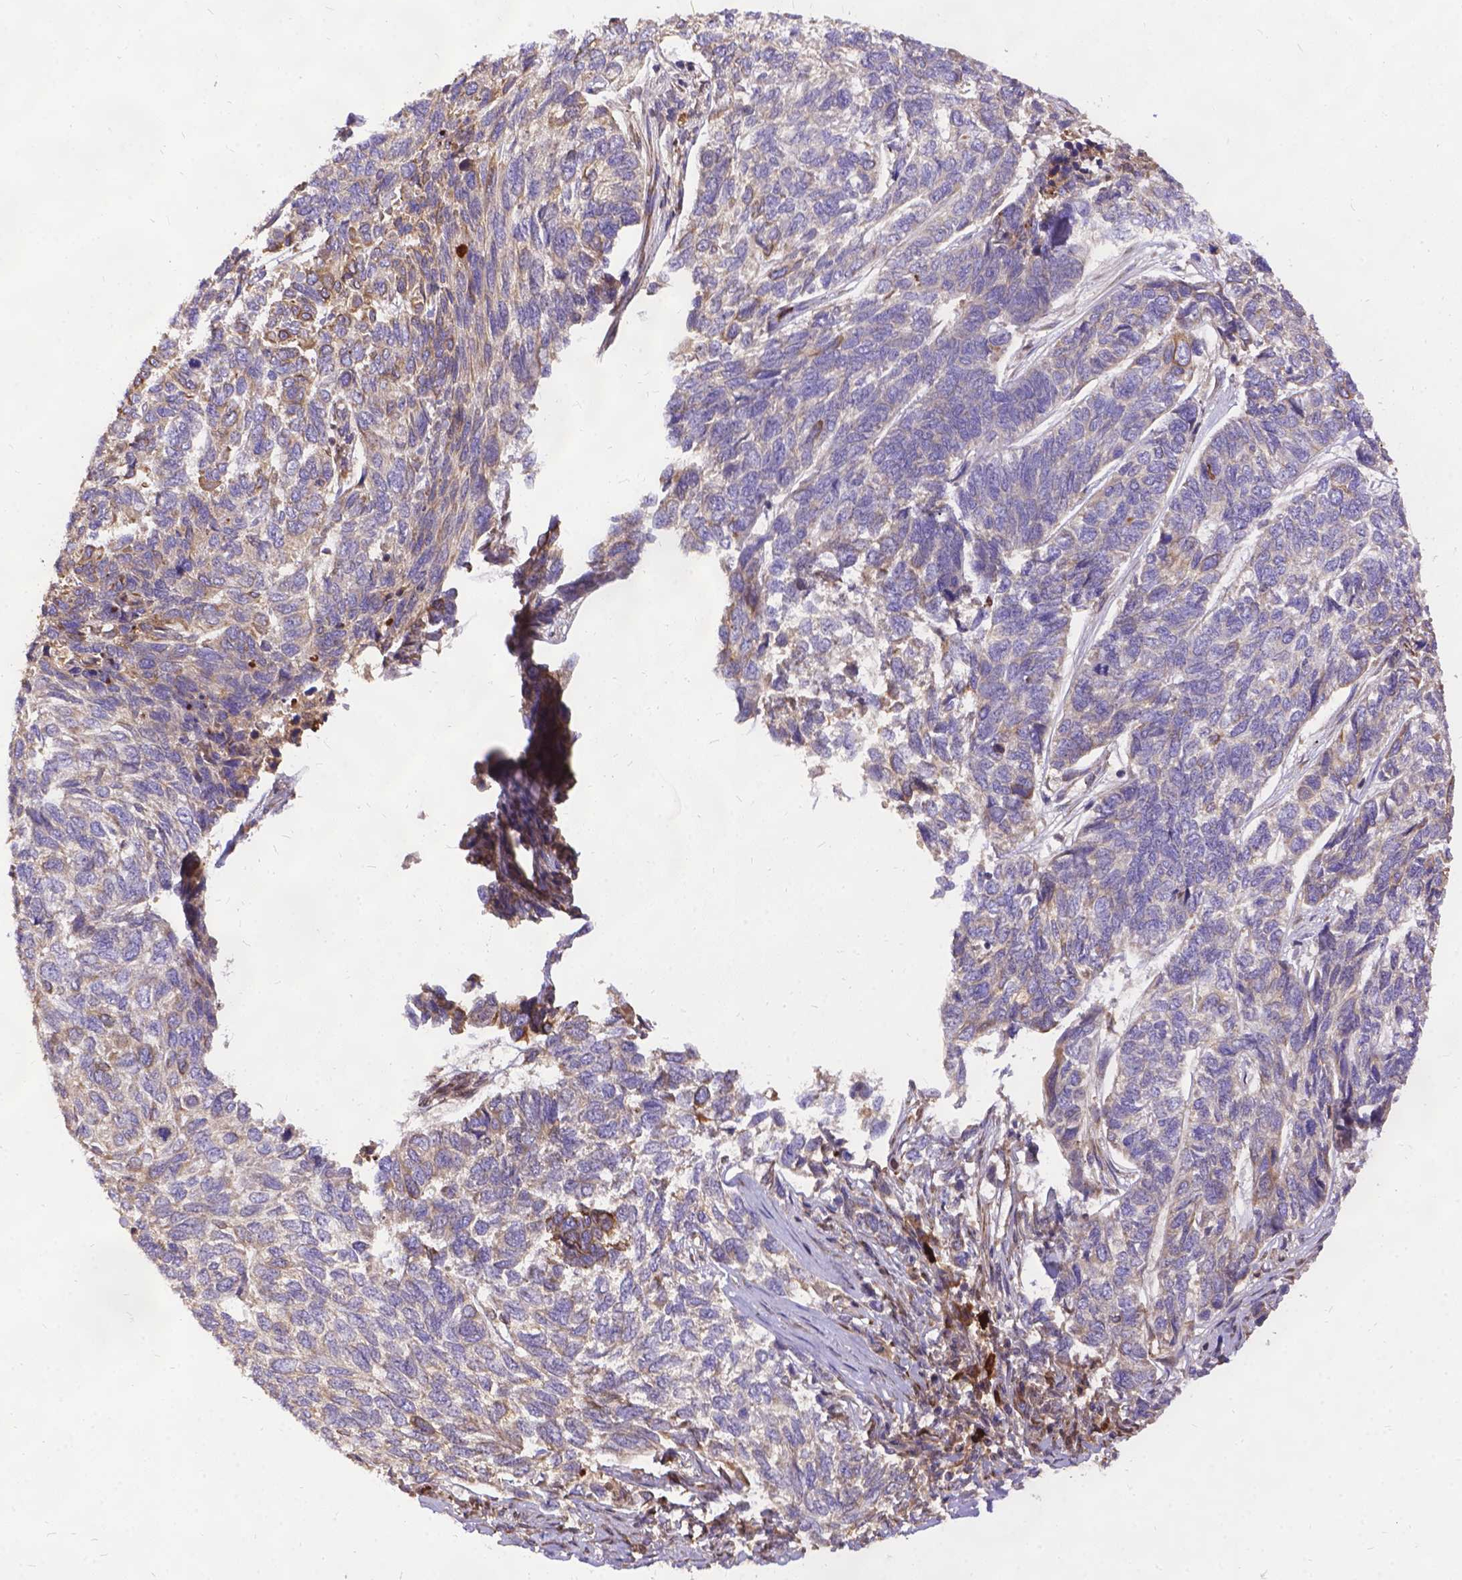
{"staining": {"intensity": "weak", "quantity": "25%-75%", "location": "cytoplasmic/membranous"}, "tissue": "skin cancer", "cell_type": "Tumor cells", "image_type": "cancer", "snomed": [{"axis": "morphology", "description": "Basal cell carcinoma"}, {"axis": "topography", "description": "Skin"}], "caption": "Human skin cancer stained for a protein (brown) exhibits weak cytoplasmic/membranous positive staining in about 25%-75% of tumor cells.", "gene": "DENND6A", "patient": {"sex": "female", "age": 65}}